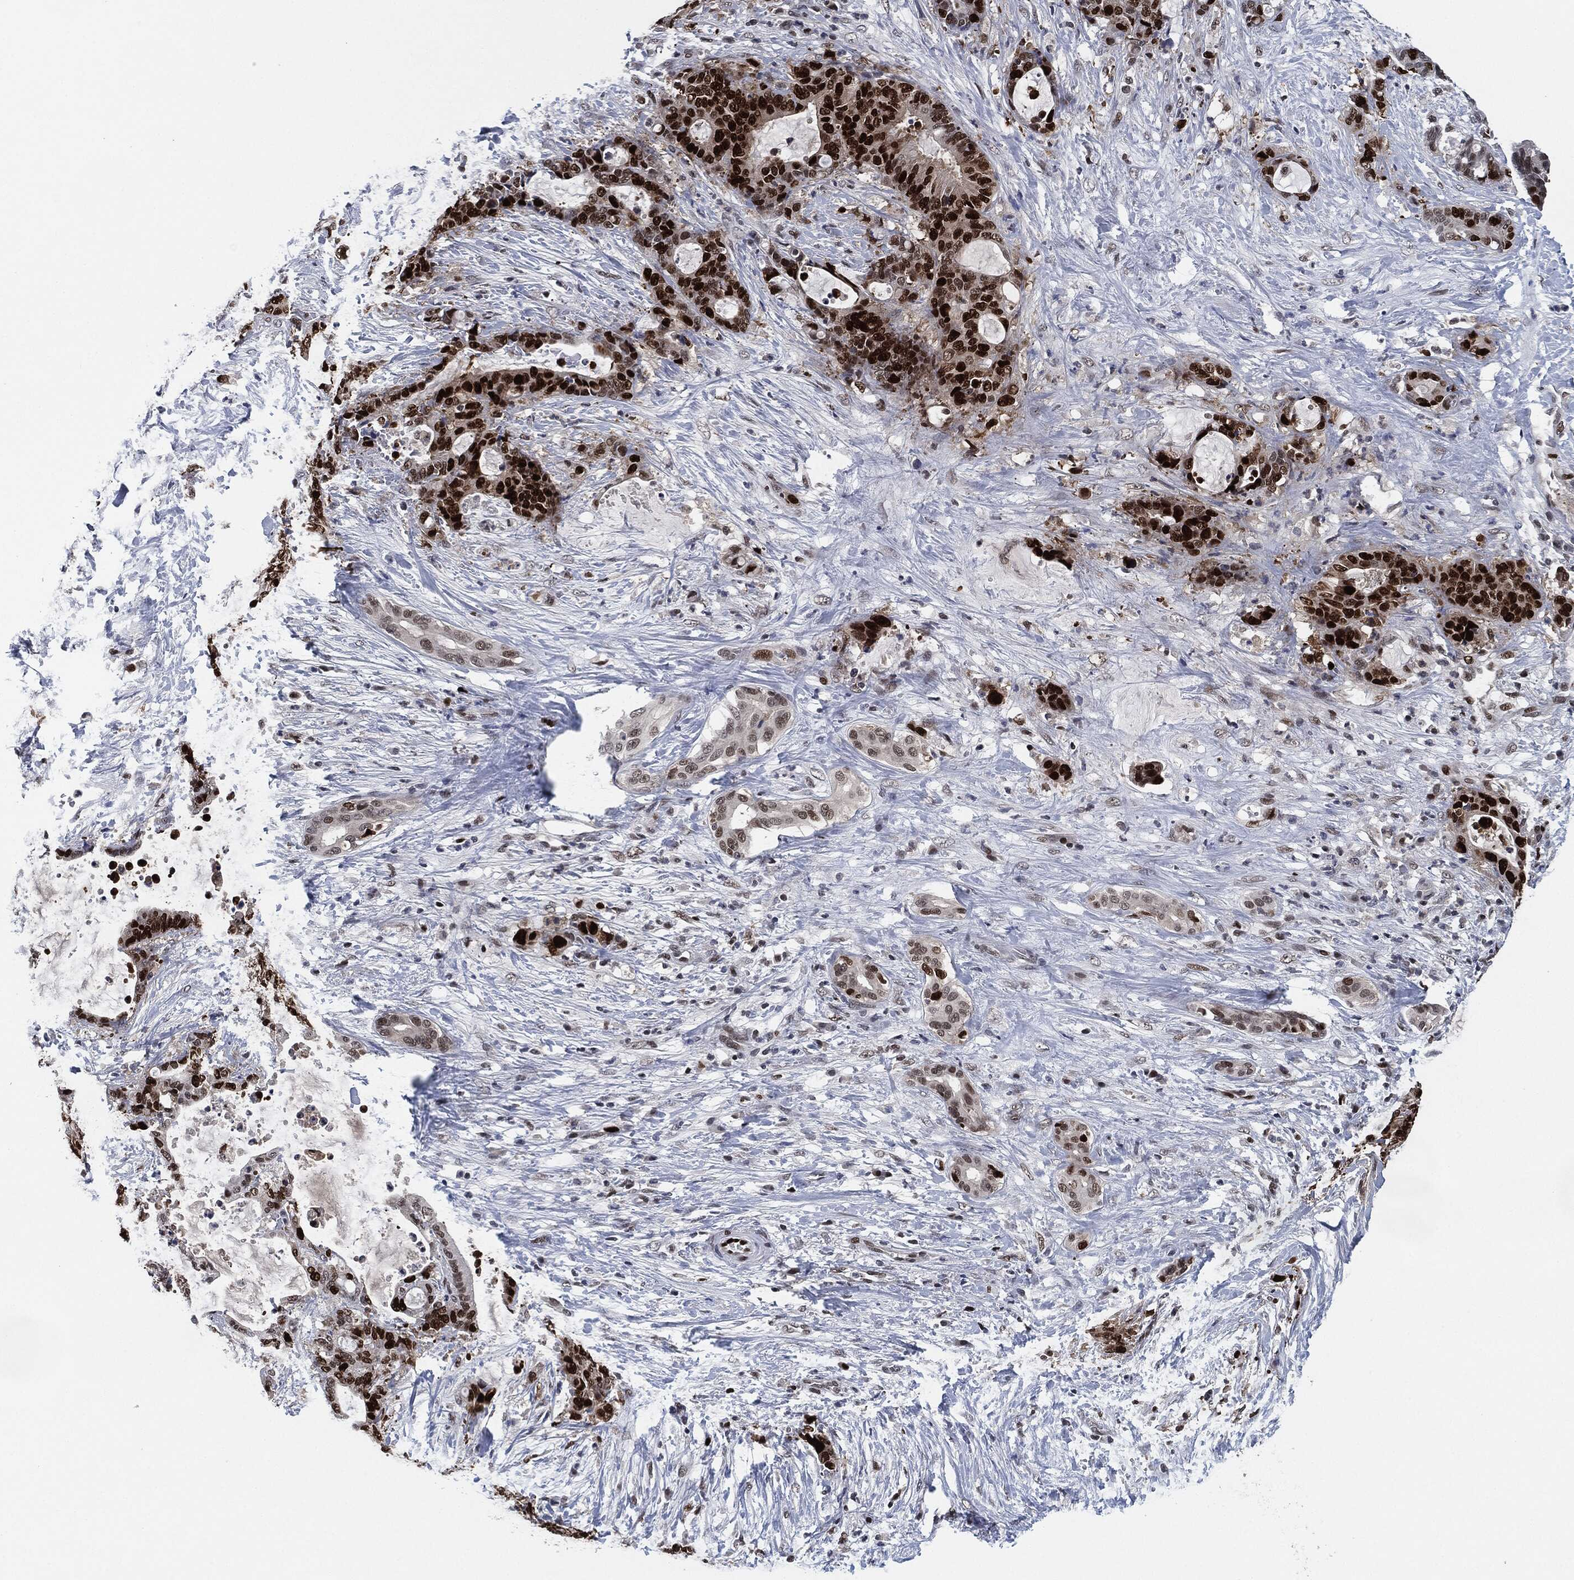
{"staining": {"intensity": "strong", "quantity": ">75%", "location": "nuclear"}, "tissue": "liver cancer", "cell_type": "Tumor cells", "image_type": "cancer", "snomed": [{"axis": "morphology", "description": "Cholangiocarcinoma"}, {"axis": "topography", "description": "Liver"}], "caption": "High-power microscopy captured an immunohistochemistry (IHC) image of cholangiocarcinoma (liver), revealing strong nuclear expression in about >75% of tumor cells.", "gene": "PCNA", "patient": {"sex": "female", "age": 73}}